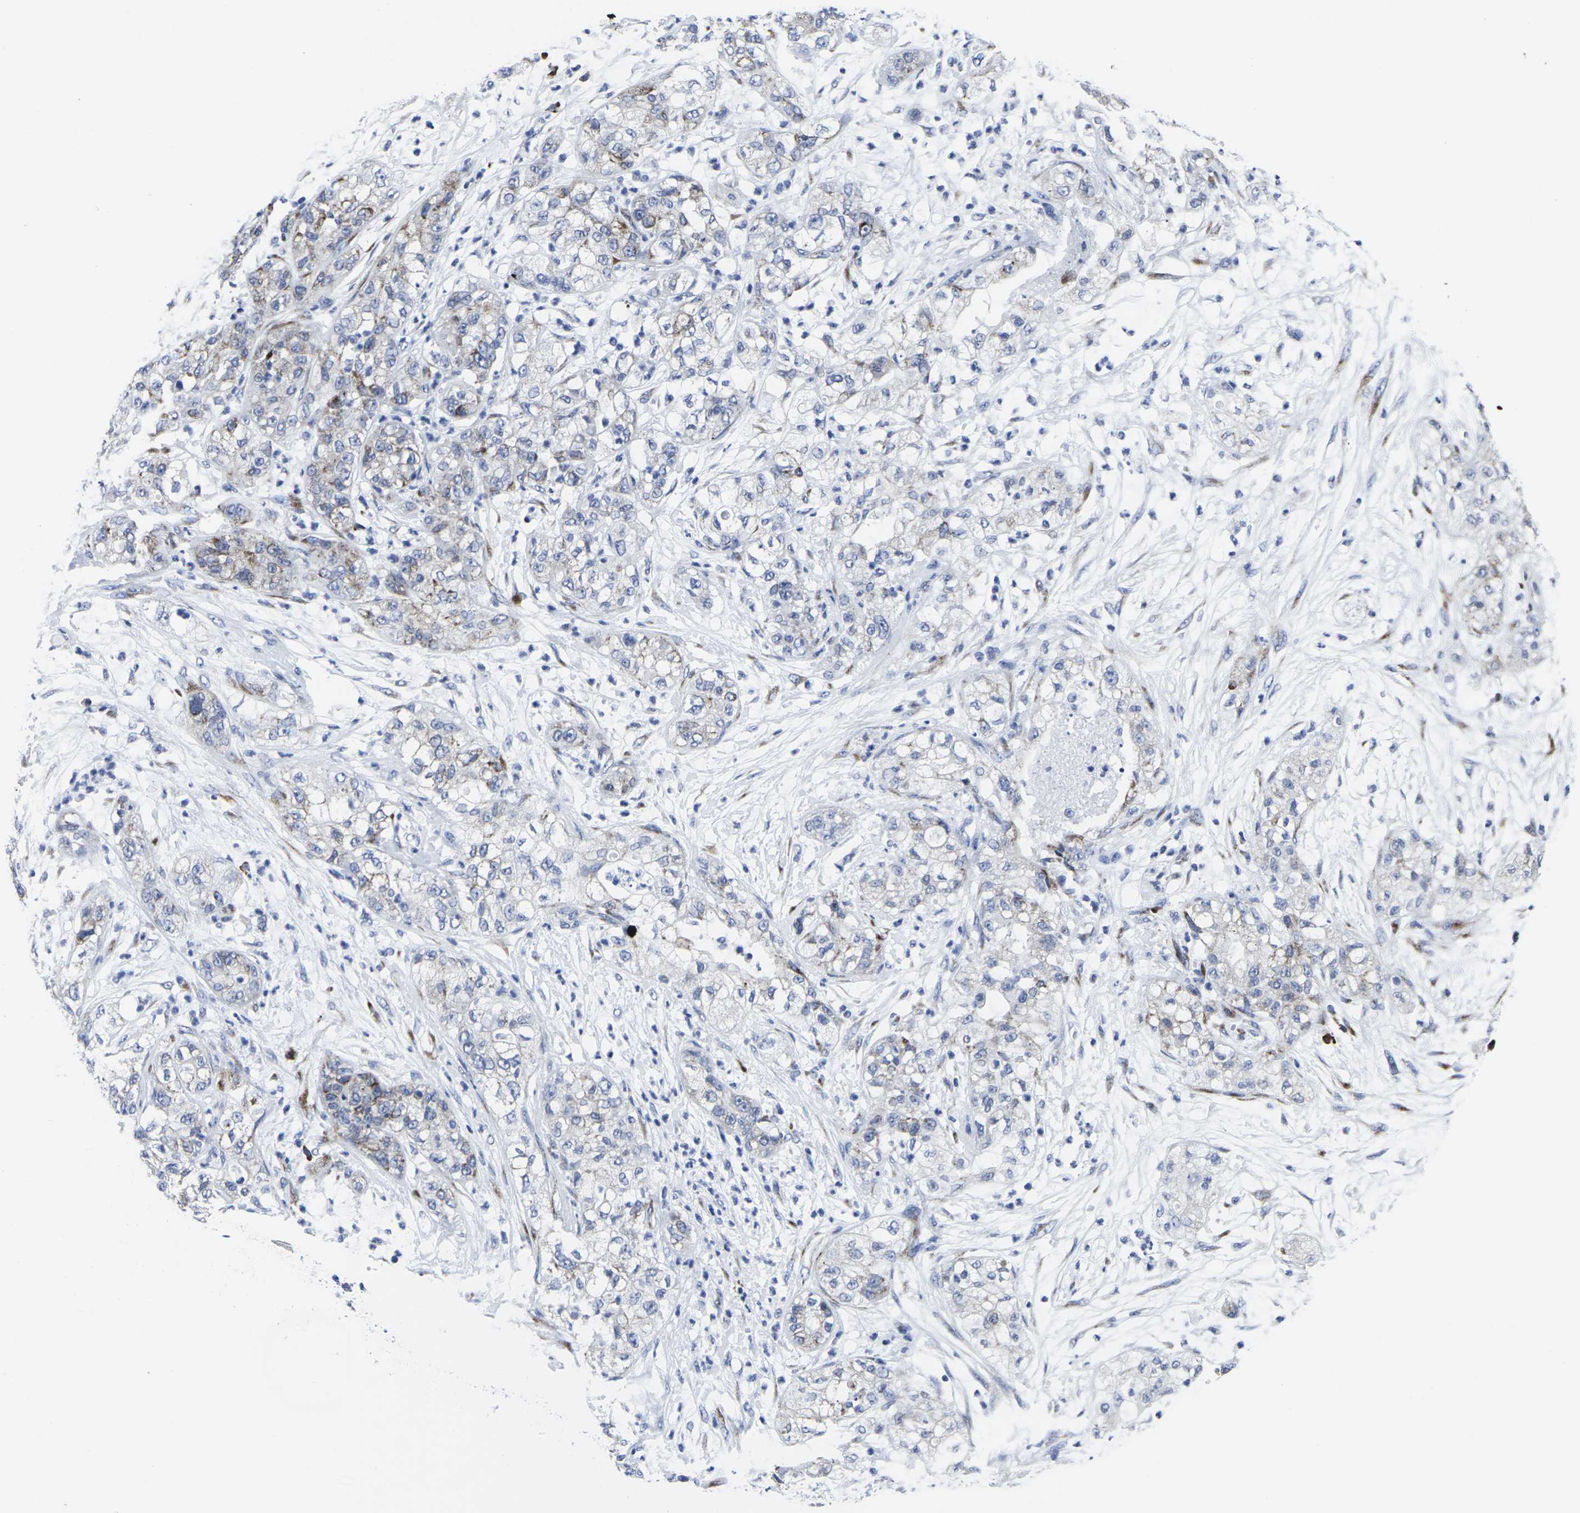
{"staining": {"intensity": "moderate", "quantity": "<25%", "location": "cytoplasmic/membranous"}, "tissue": "pancreatic cancer", "cell_type": "Tumor cells", "image_type": "cancer", "snomed": [{"axis": "morphology", "description": "Adenocarcinoma, NOS"}, {"axis": "topography", "description": "Pancreas"}], "caption": "This is an image of immunohistochemistry staining of pancreatic cancer, which shows moderate staining in the cytoplasmic/membranous of tumor cells.", "gene": "RPN1", "patient": {"sex": "female", "age": 78}}